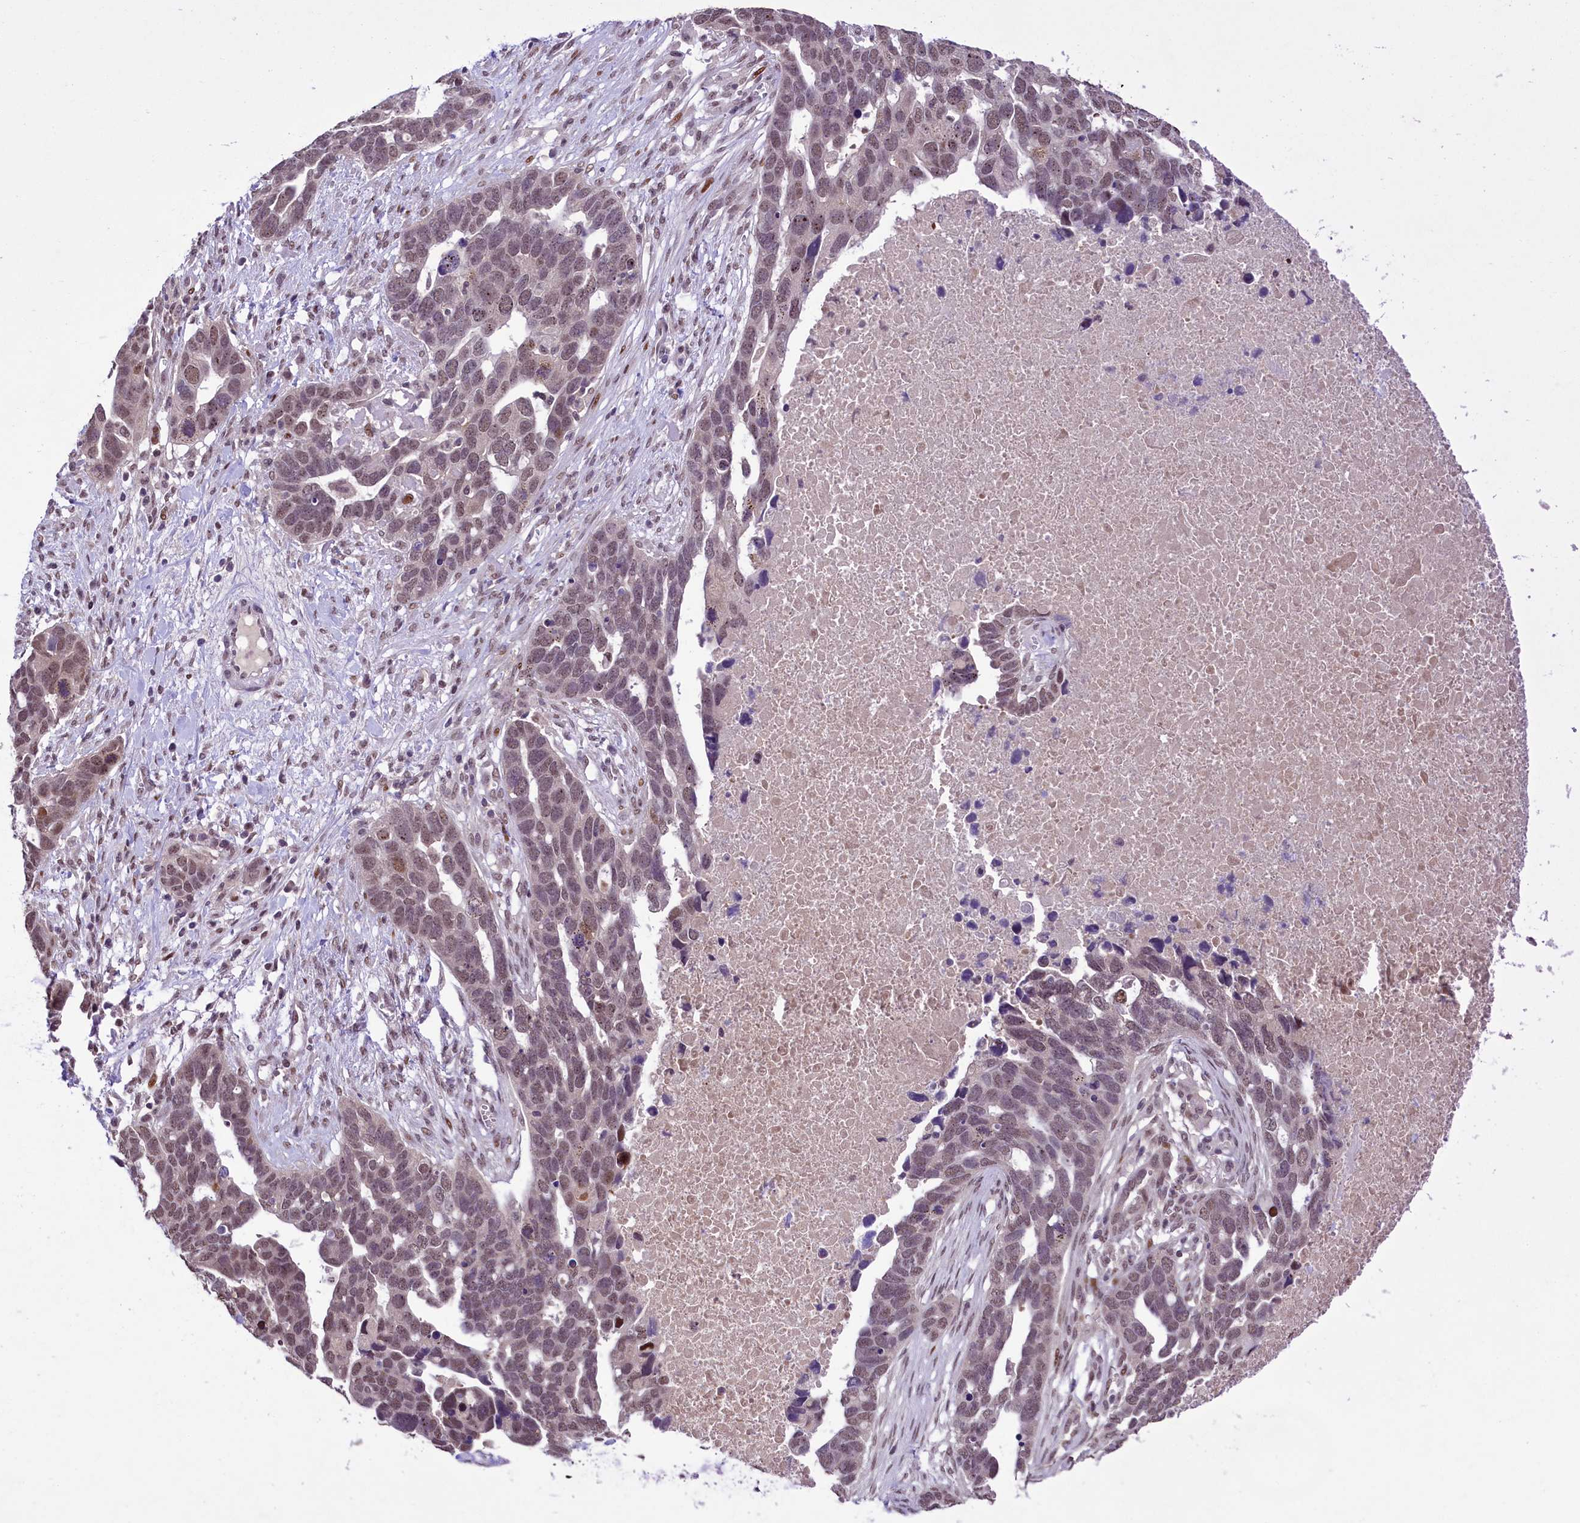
{"staining": {"intensity": "weak", "quantity": ">75%", "location": "nuclear"}, "tissue": "ovarian cancer", "cell_type": "Tumor cells", "image_type": "cancer", "snomed": [{"axis": "morphology", "description": "Cystadenocarcinoma, serous, NOS"}, {"axis": "topography", "description": "Ovary"}], "caption": "Serous cystadenocarcinoma (ovarian) stained for a protein (brown) reveals weak nuclear positive expression in about >75% of tumor cells.", "gene": "ANKS3", "patient": {"sex": "female", "age": 54}}